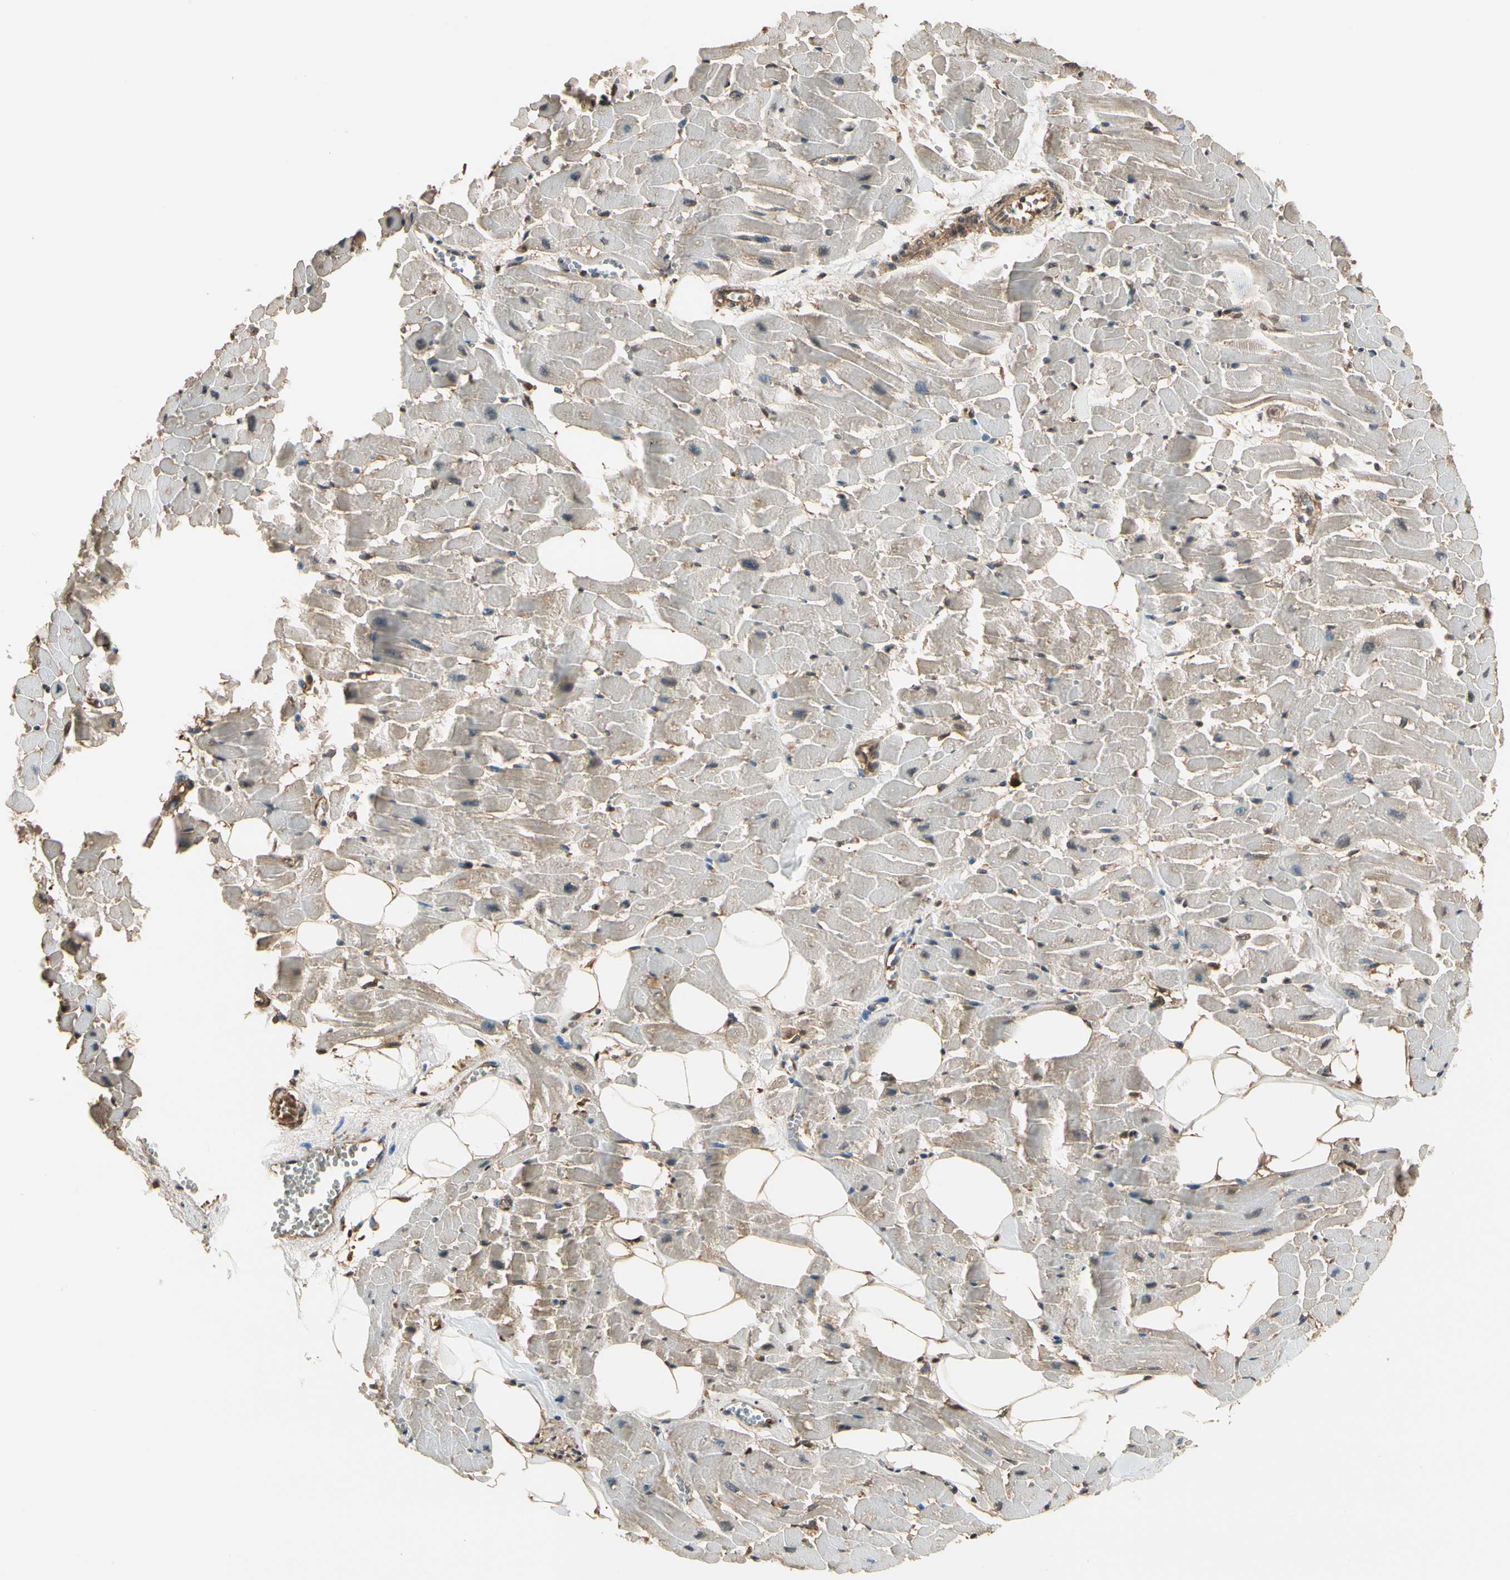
{"staining": {"intensity": "weak", "quantity": "<25%", "location": "cytoplasmic/membranous"}, "tissue": "heart muscle", "cell_type": "Cardiomyocytes", "image_type": "normal", "snomed": [{"axis": "morphology", "description": "Normal tissue, NOS"}, {"axis": "topography", "description": "Heart"}], "caption": "A photomicrograph of human heart muscle is negative for staining in cardiomyocytes.", "gene": "YWHAE", "patient": {"sex": "female", "age": 19}}